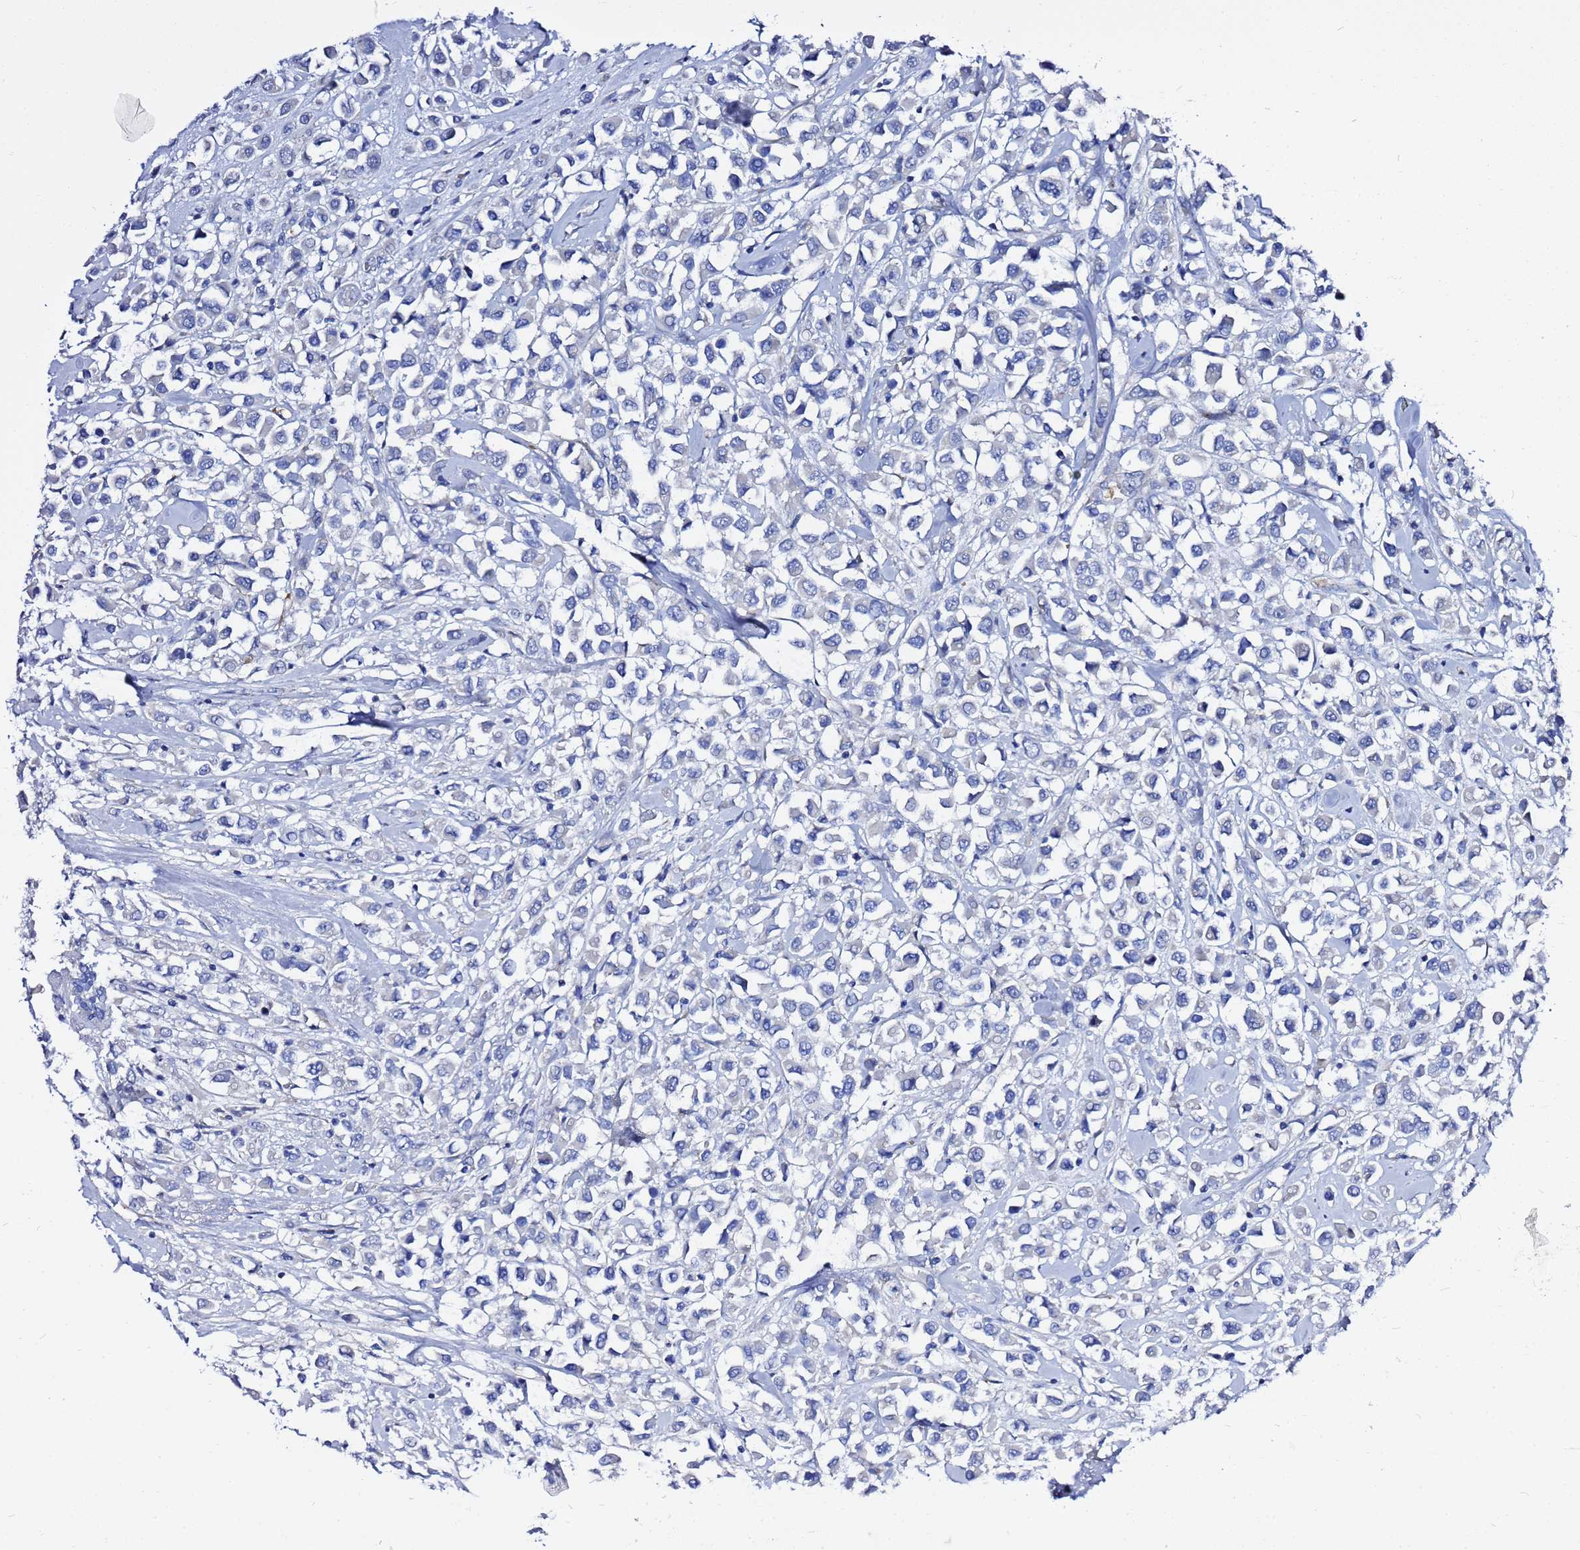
{"staining": {"intensity": "negative", "quantity": "none", "location": "none"}, "tissue": "breast cancer", "cell_type": "Tumor cells", "image_type": "cancer", "snomed": [{"axis": "morphology", "description": "Duct carcinoma"}, {"axis": "topography", "description": "Breast"}], "caption": "Immunohistochemical staining of human breast cancer (invasive ductal carcinoma) reveals no significant positivity in tumor cells.", "gene": "USP18", "patient": {"sex": "female", "age": 61}}